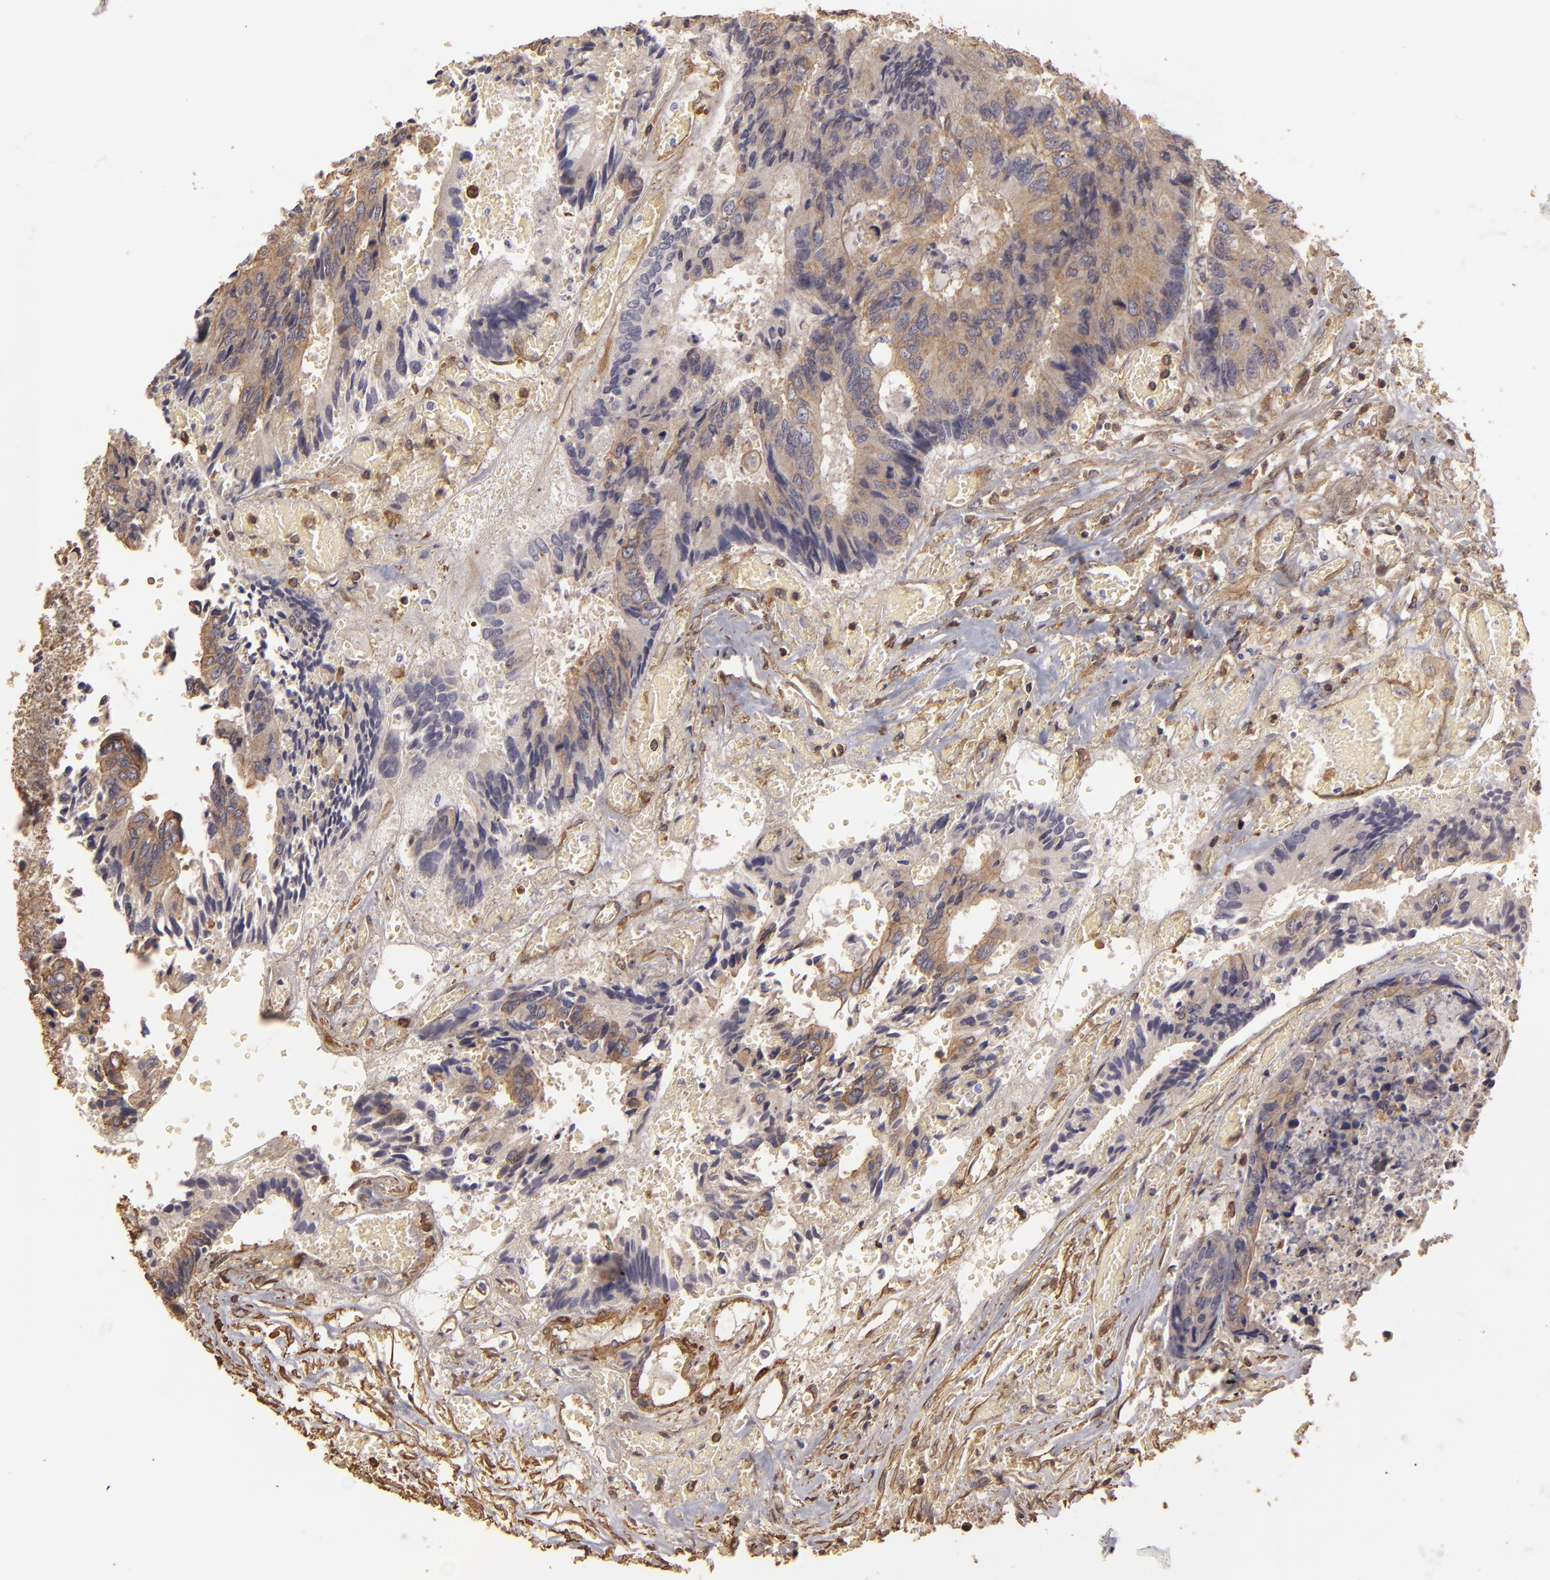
{"staining": {"intensity": "weak", "quantity": ">75%", "location": "cytoplasmic/membranous"}, "tissue": "colorectal cancer", "cell_type": "Tumor cells", "image_type": "cancer", "snomed": [{"axis": "morphology", "description": "Adenocarcinoma, NOS"}, {"axis": "topography", "description": "Rectum"}], "caption": "The immunohistochemical stain shows weak cytoplasmic/membranous positivity in tumor cells of adenocarcinoma (colorectal) tissue.", "gene": "HSPB6", "patient": {"sex": "male", "age": 55}}